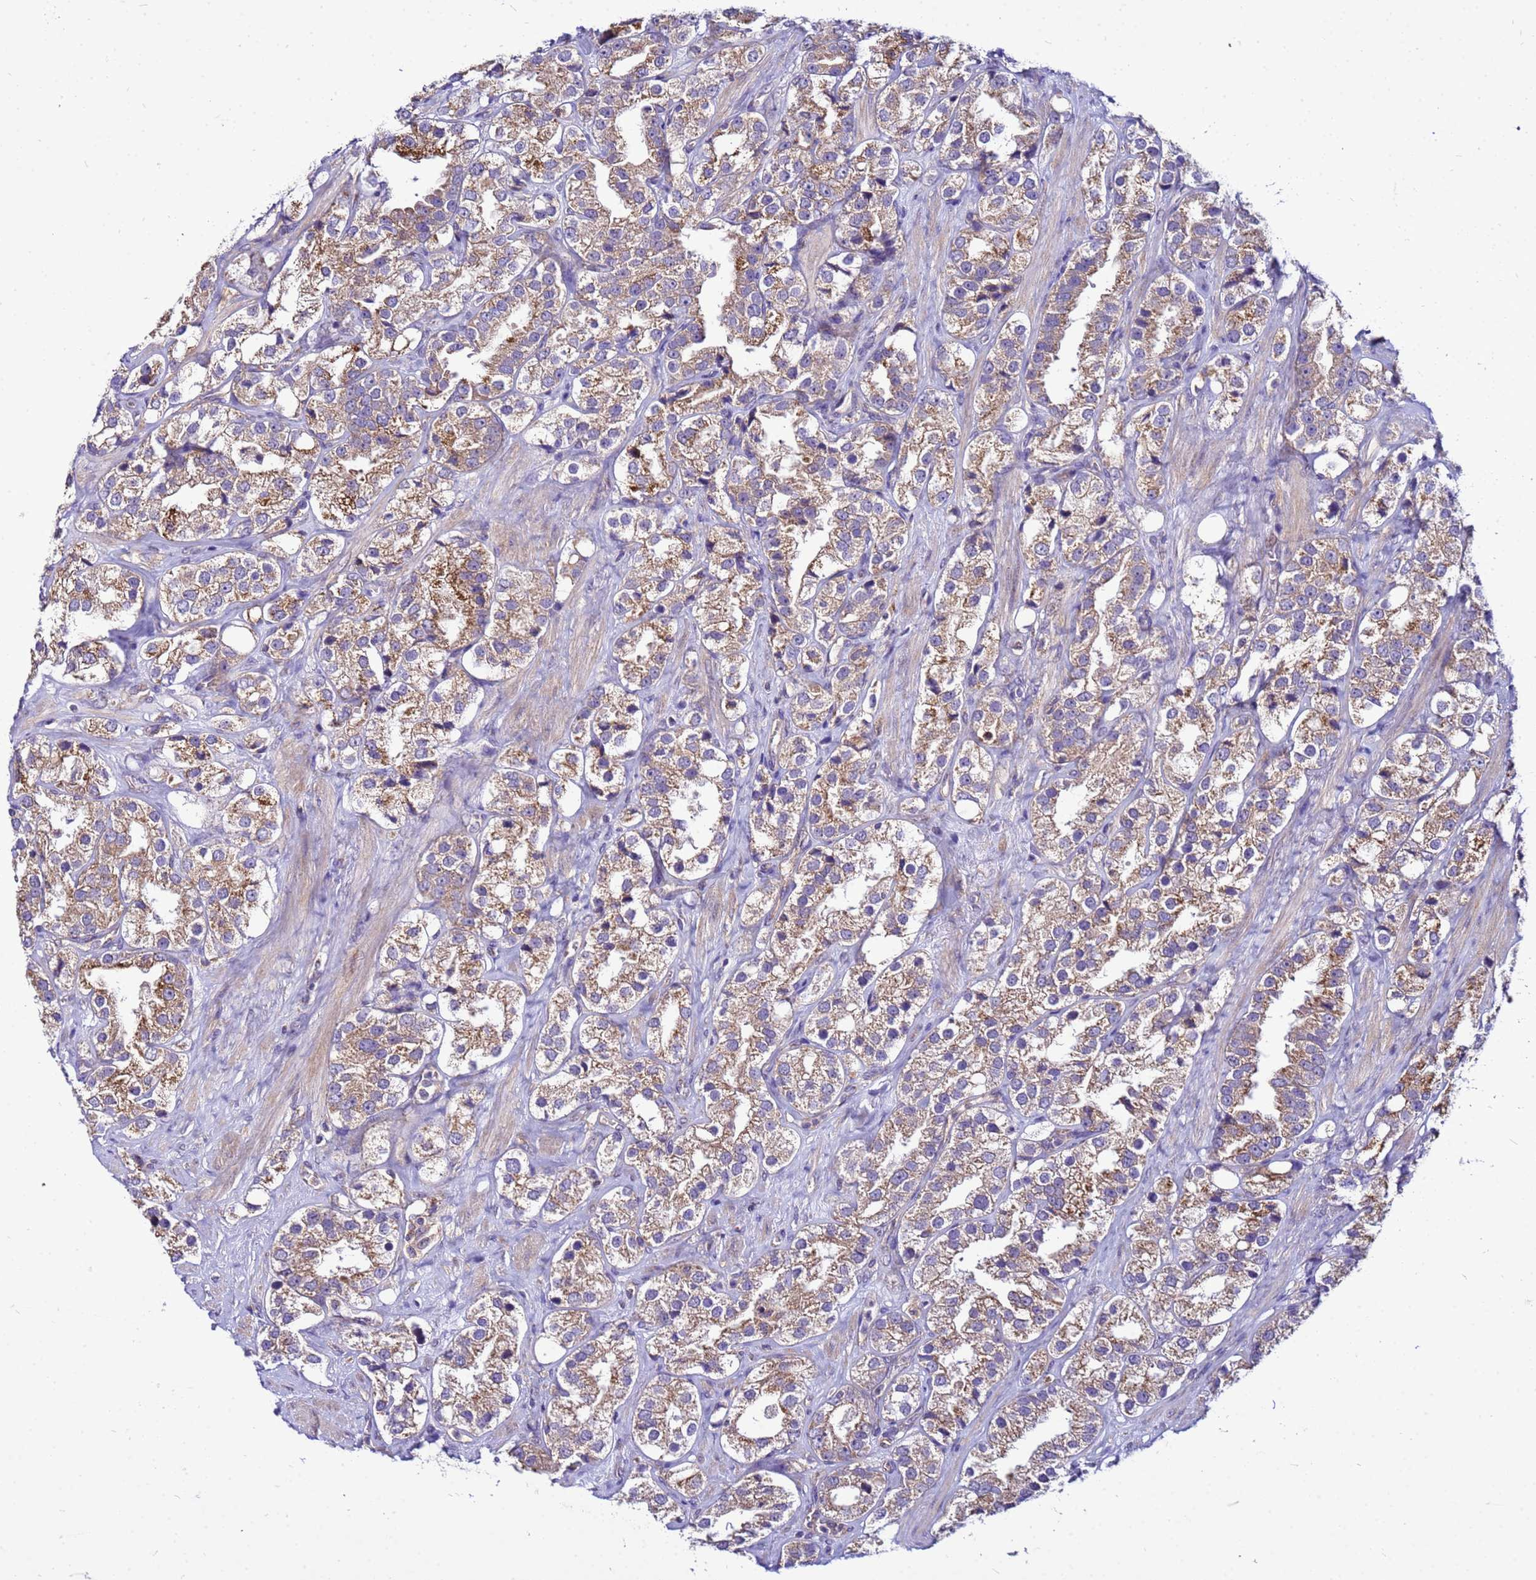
{"staining": {"intensity": "moderate", "quantity": ">75%", "location": "cytoplasmic/membranous"}, "tissue": "prostate cancer", "cell_type": "Tumor cells", "image_type": "cancer", "snomed": [{"axis": "morphology", "description": "Adenocarcinoma, NOS"}, {"axis": "topography", "description": "Prostate"}], "caption": "DAB immunohistochemical staining of human prostate cancer reveals moderate cytoplasmic/membranous protein expression in approximately >75% of tumor cells. Nuclei are stained in blue.", "gene": "PKD1", "patient": {"sex": "male", "age": 79}}